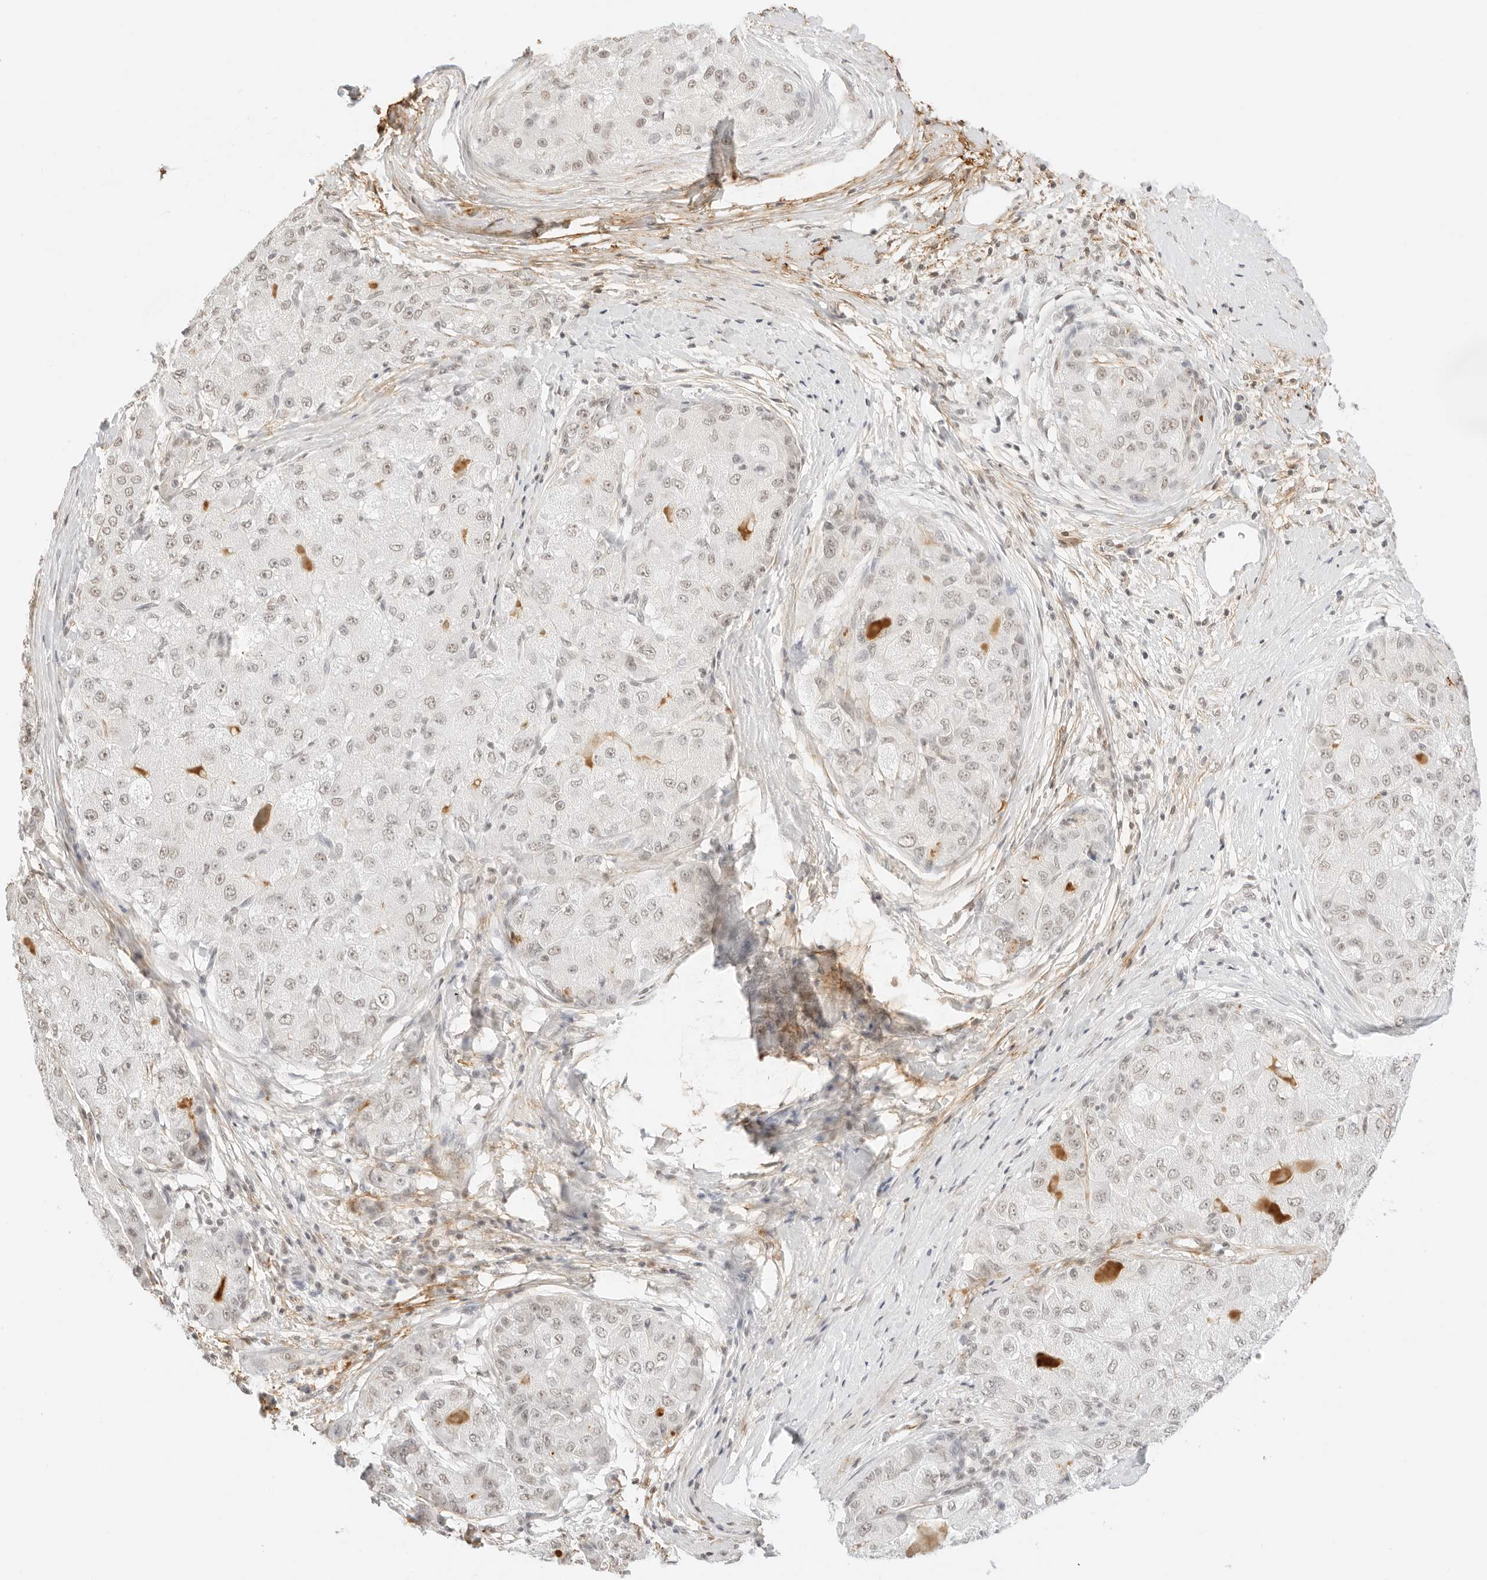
{"staining": {"intensity": "weak", "quantity": "25%-75%", "location": "nuclear"}, "tissue": "liver cancer", "cell_type": "Tumor cells", "image_type": "cancer", "snomed": [{"axis": "morphology", "description": "Carcinoma, Hepatocellular, NOS"}, {"axis": "topography", "description": "Liver"}], "caption": "IHC staining of liver hepatocellular carcinoma, which displays low levels of weak nuclear expression in approximately 25%-75% of tumor cells indicating weak nuclear protein positivity. The staining was performed using DAB (3,3'-diaminobenzidine) (brown) for protein detection and nuclei were counterstained in hematoxylin (blue).", "gene": "FBLN5", "patient": {"sex": "male", "age": 80}}